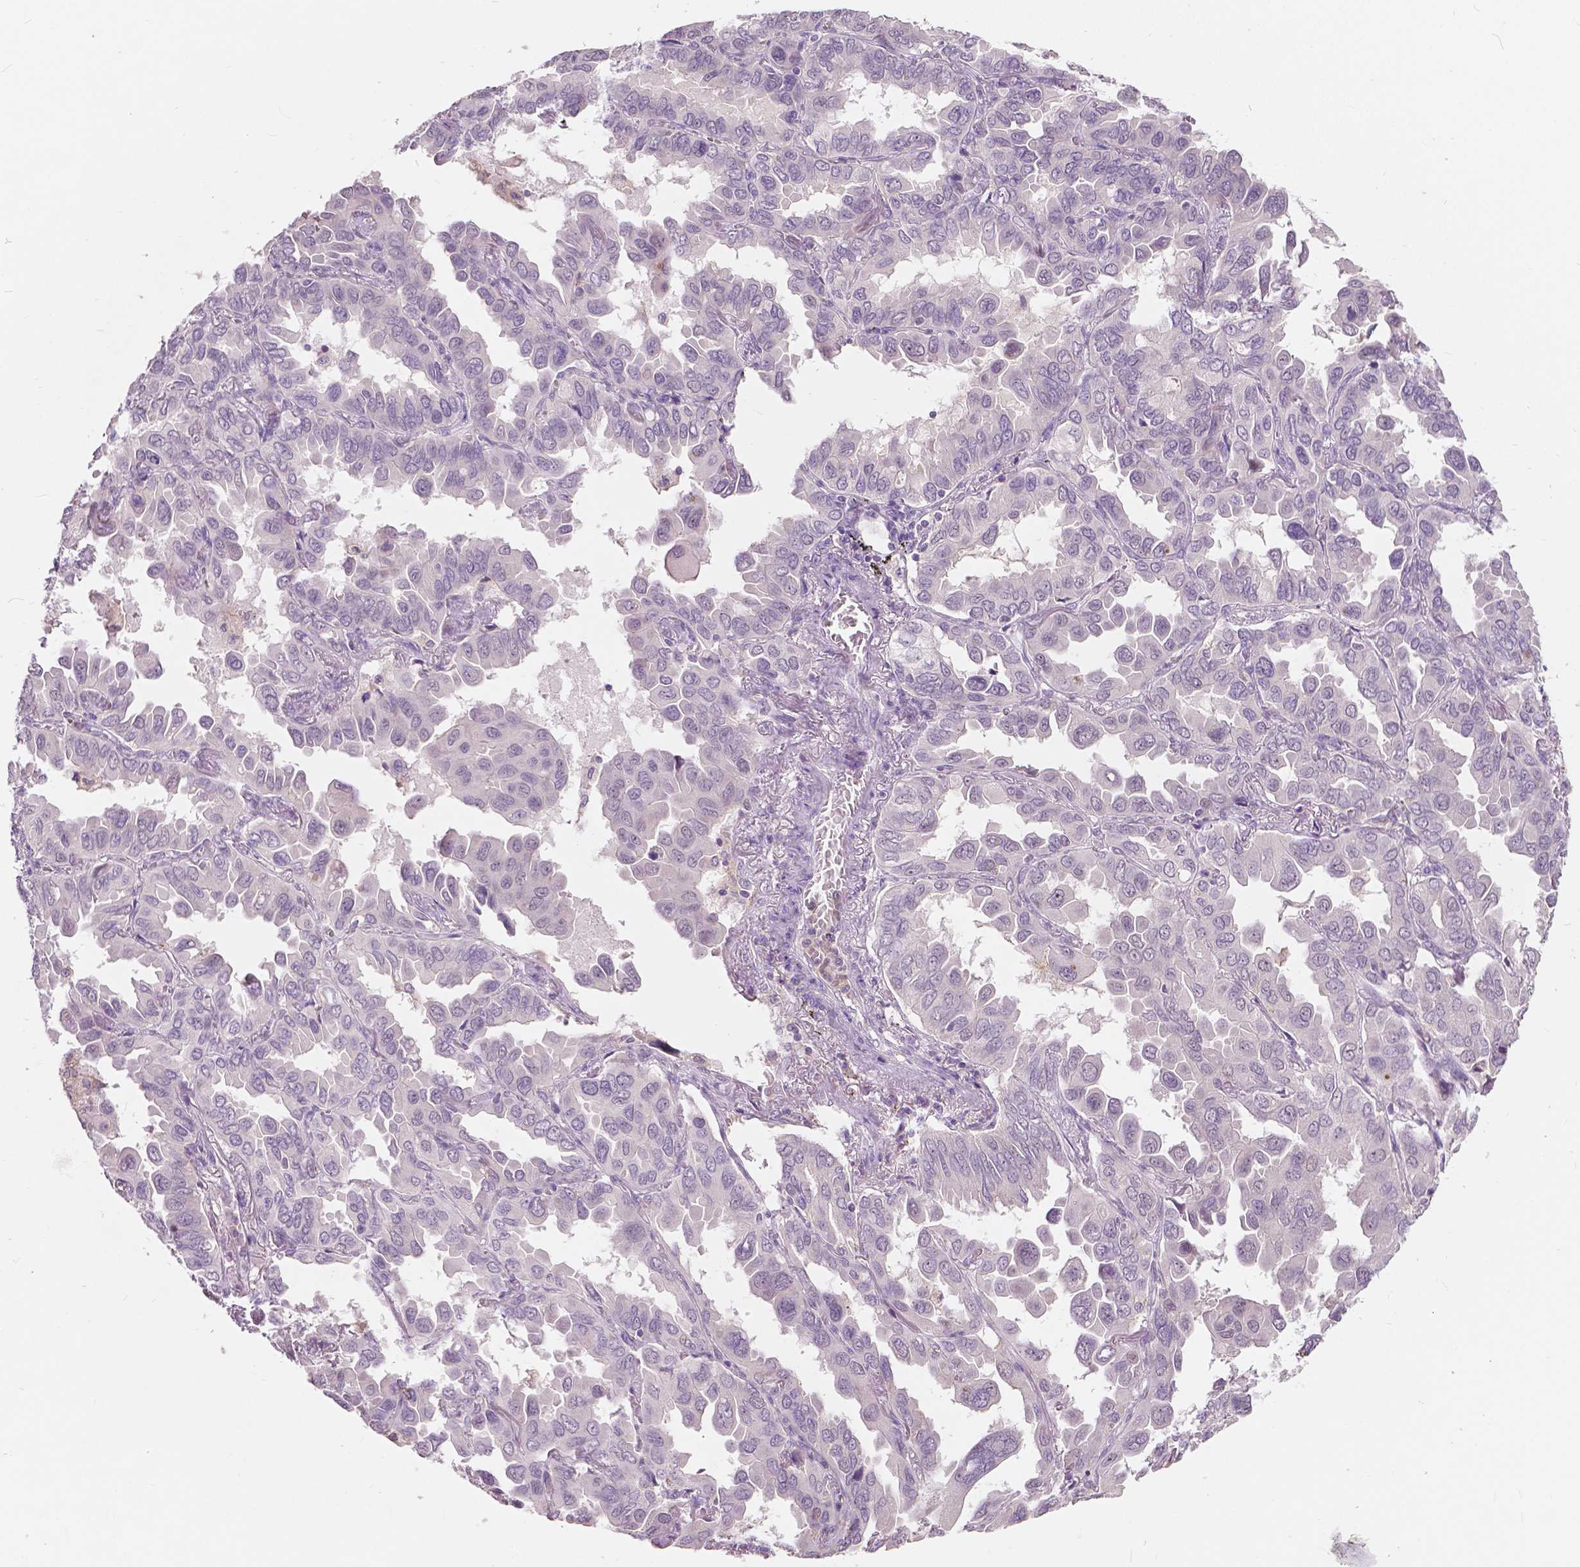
{"staining": {"intensity": "negative", "quantity": "none", "location": "none"}, "tissue": "lung cancer", "cell_type": "Tumor cells", "image_type": "cancer", "snomed": [{"axis": "morphology", "description": "Adenocarcinoma, NOS"}, {"axis": "topography", "description": "Lung"}], "caption": "The IHC image has no significant positivity in tumor cells of lung cancer (adenocarcinoma) tissue. (Brightfield microscopy of DAB IHC at high magnification).", "gene": "DLX6", "patient": {"sex": "male", "age": 64}}